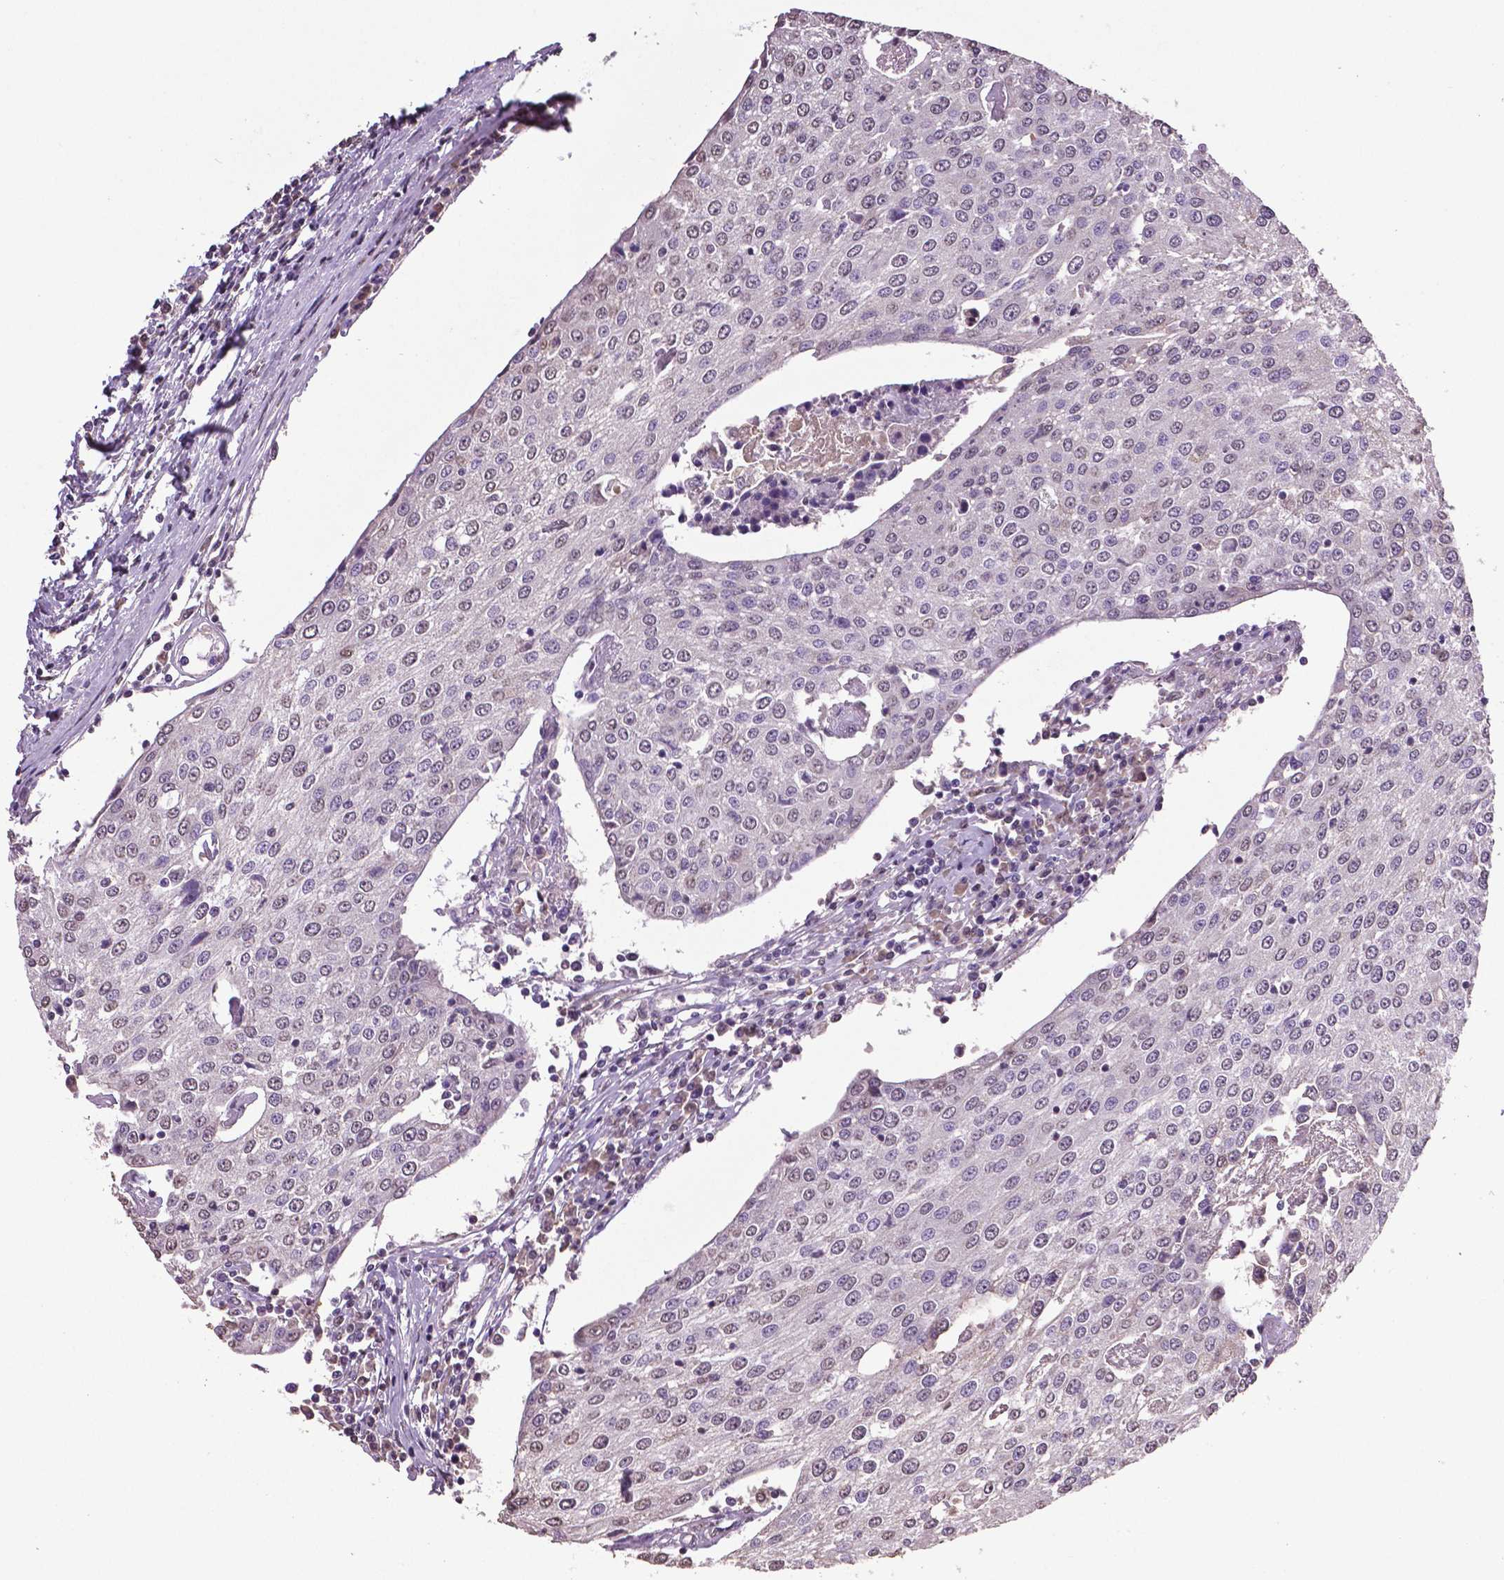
{"staining": {"intensity": "negative", "quantity": "none", "location": "none"}, "tissue": "urothelial cancer", "cell_type": "Tumor cells", "image_type": "cancer", "snomed": [{"axis": "morphology", "description": "Urothelial carcinoma, High grade"}, {"axis": "topography", "description": "Urinary bladder"}], "caption": "Tumor cells are negative for protein expression in human high-grade urothelial carcinoma.", "gene": "RUNX3", "patient": {"sex": "female", "age": 85}}